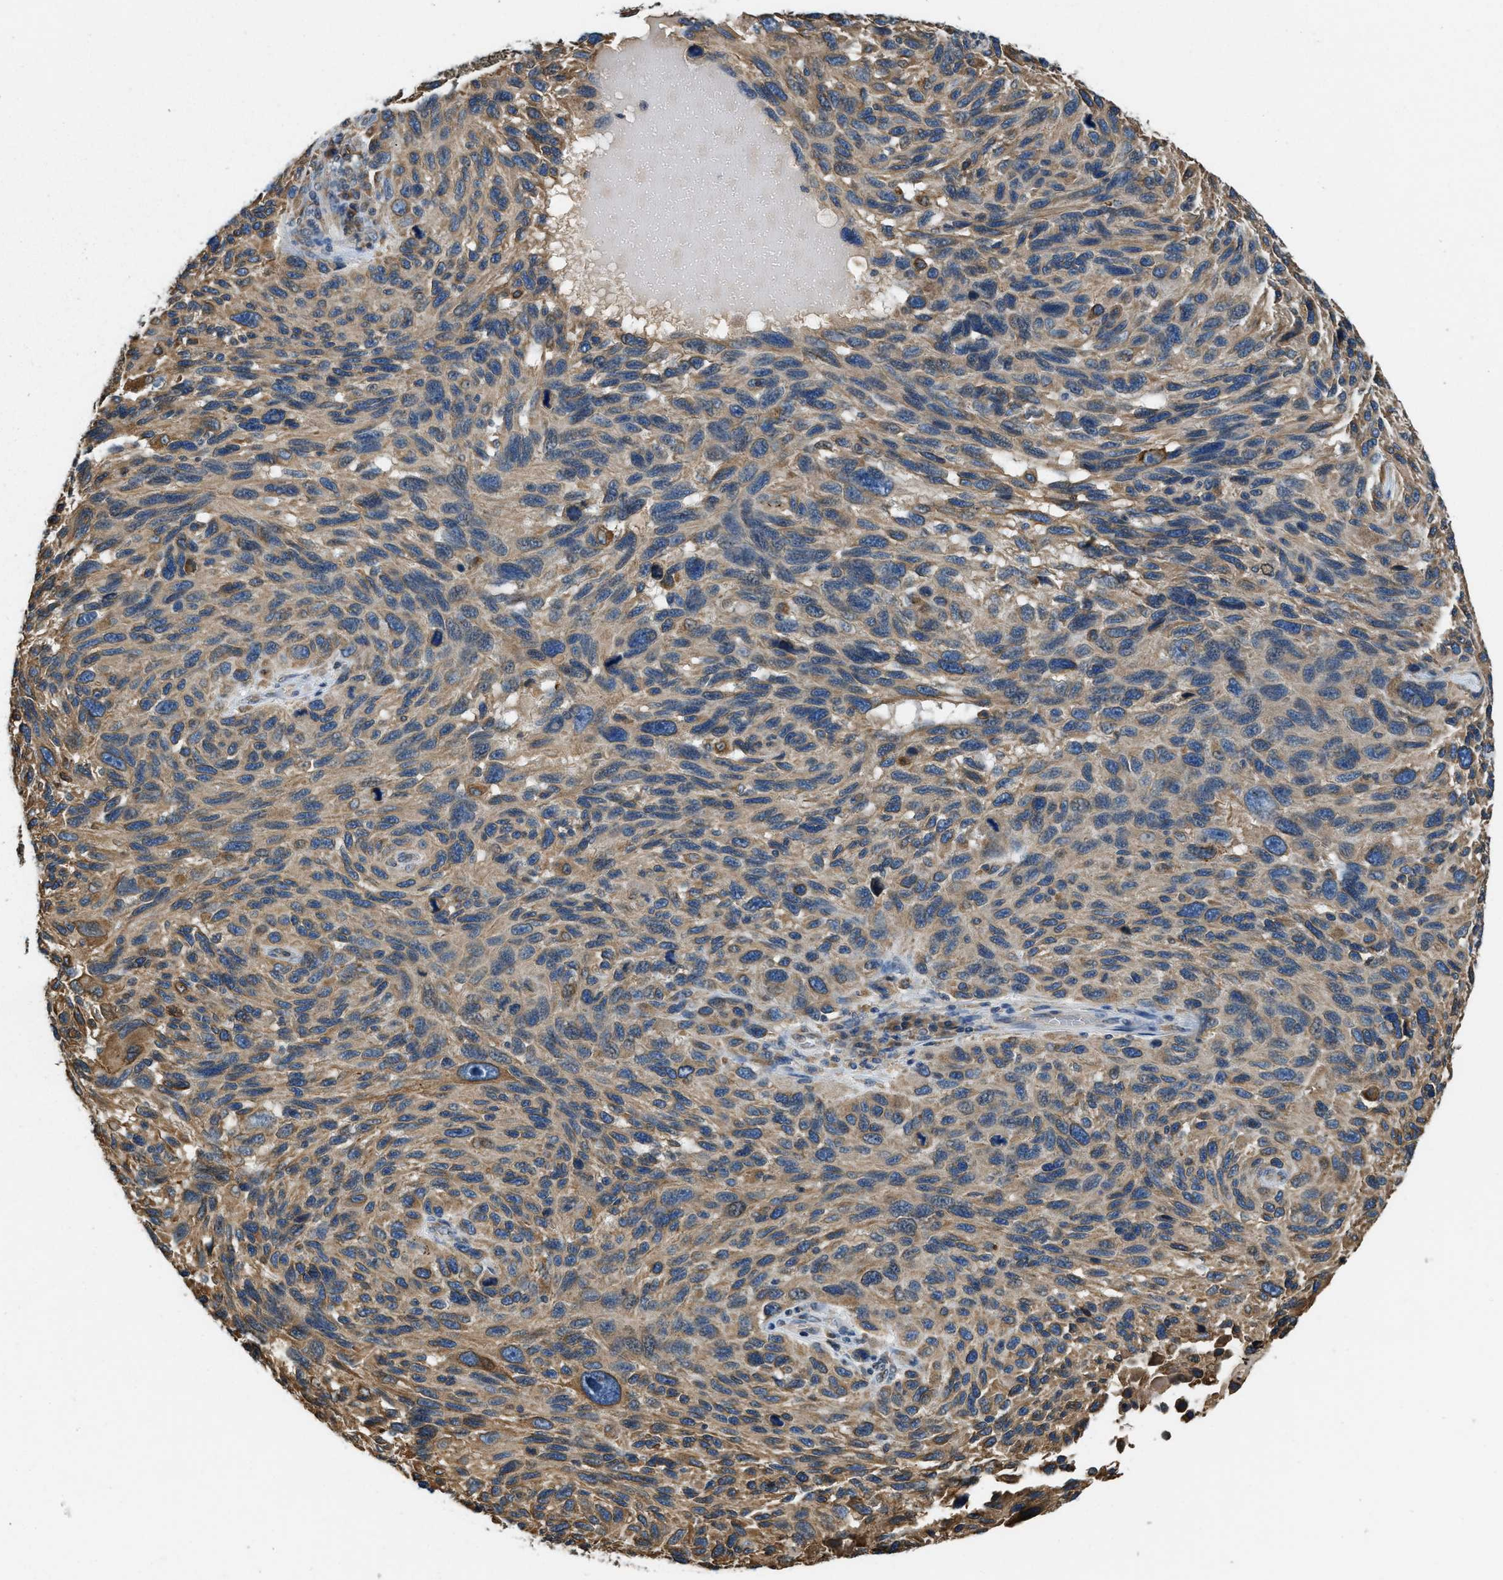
{"staining": {"intensity": "weak", "quantity": ">75%", "location": "cytoplasmic/membranous"}, "tissue": "melanoma", "cell_type": "Tumor cells", "image_type": "cancer", "snomed": [{"axis": "morphology", "description": "Malignant melanoma, NOS"}, {"axis": "topography", "description": "Skin"}], "caption": "There is low levels of weak cytoplasmic/membranous positivity in tumor cells of melanoma, as demonstrated by immunohistochemical staining (brown color).", "gene": "BCAP31", "patient": {"sex": "male", "age": 53}}